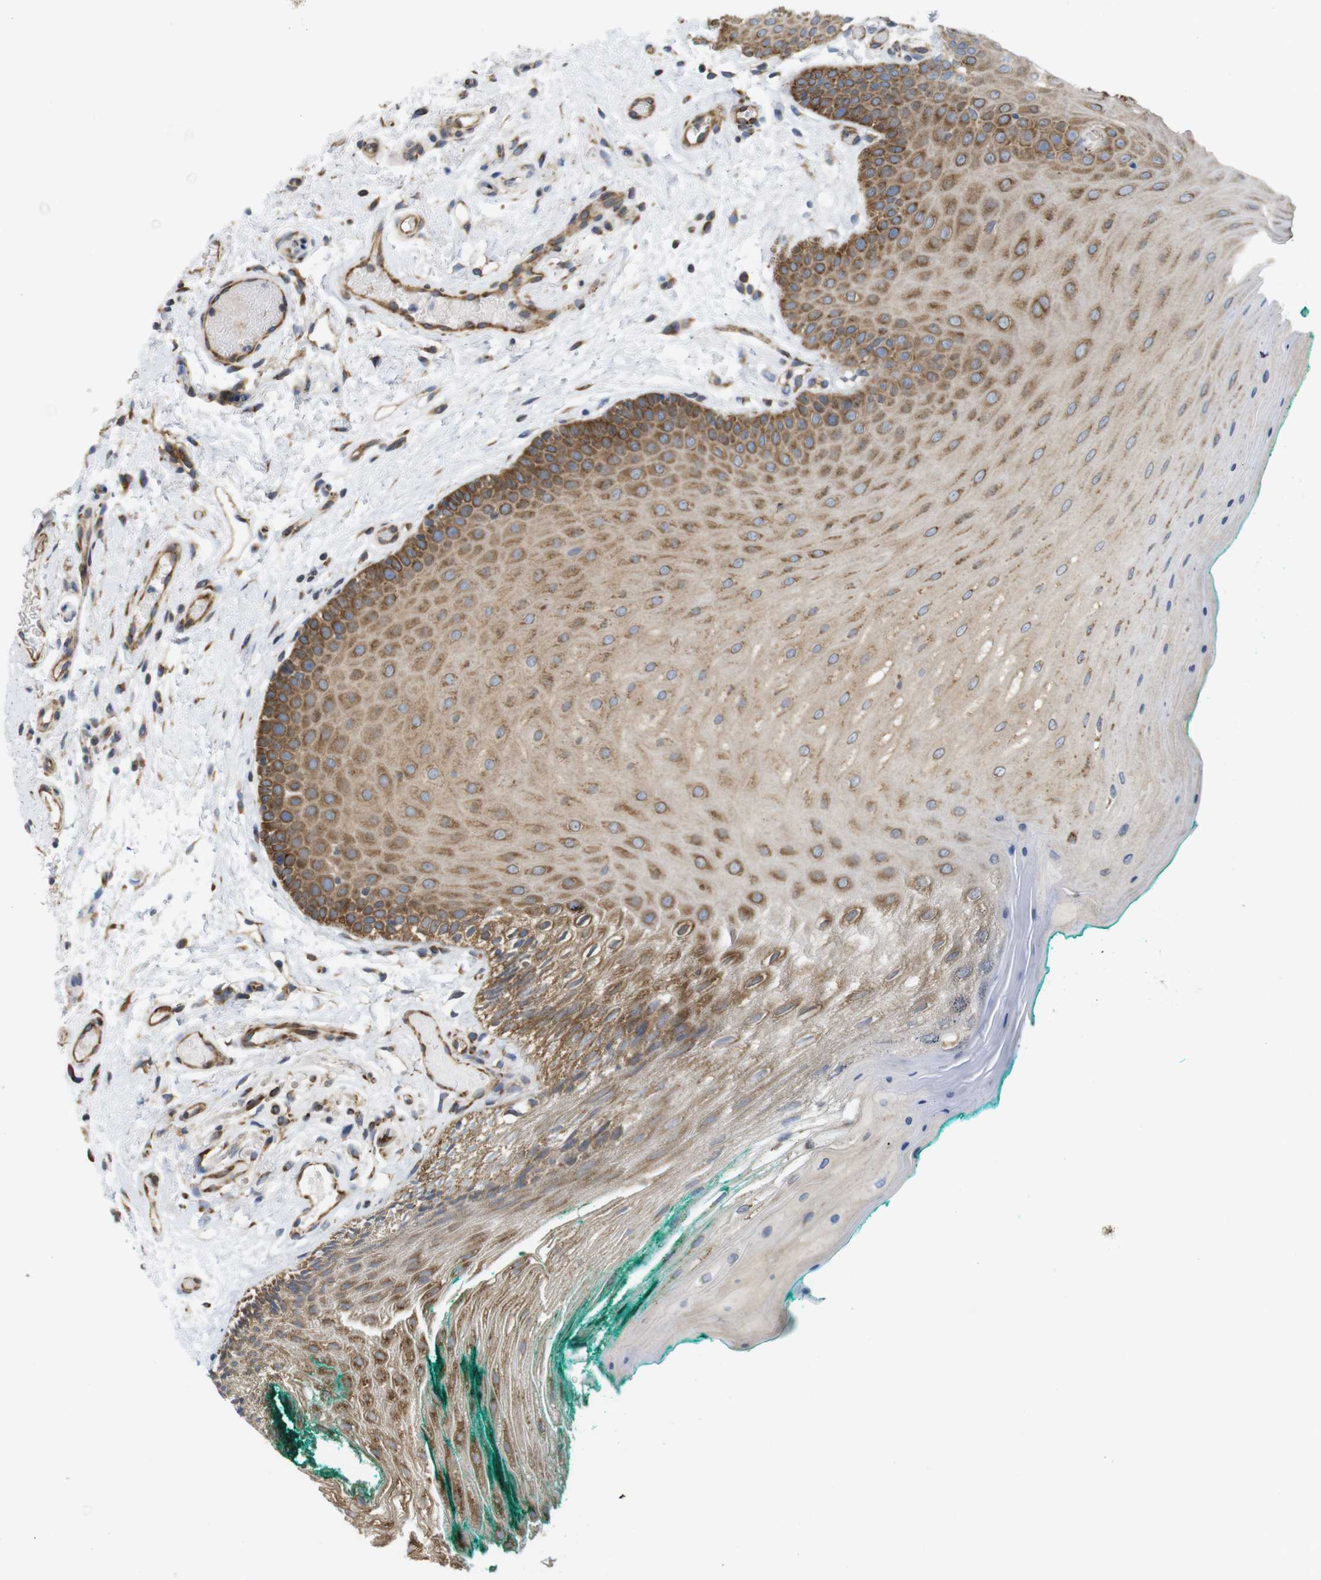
{"staining": {"intensity": "moderate", "quantity": ">75%", "location": "cytoplasmic/membranous"}, "tissue": "oral mucosa", "cell_type": "Squamous epithelial cells", "image_type": "normal", "snomed": [{"axis": "morphology", "description": "Normal tissue, NOS"}, {"axis": "topography", "description": "Skeletal muscle"}, {"axis": "topography", "description": "Oral tissue"}], "caption": "DAB immunohistochemical staining of normal oral mucosa displays moderate cytoplasmic/membranous protein expression in approximately >75% of squamous epithelial cells. The protein of interest is stained brown, and the nuclei are stained in blue (DAB IHC with brightfield microscopy, high magnification).", "gene": "PCNX2", "patient": {"sex": "male", "age": 58}}